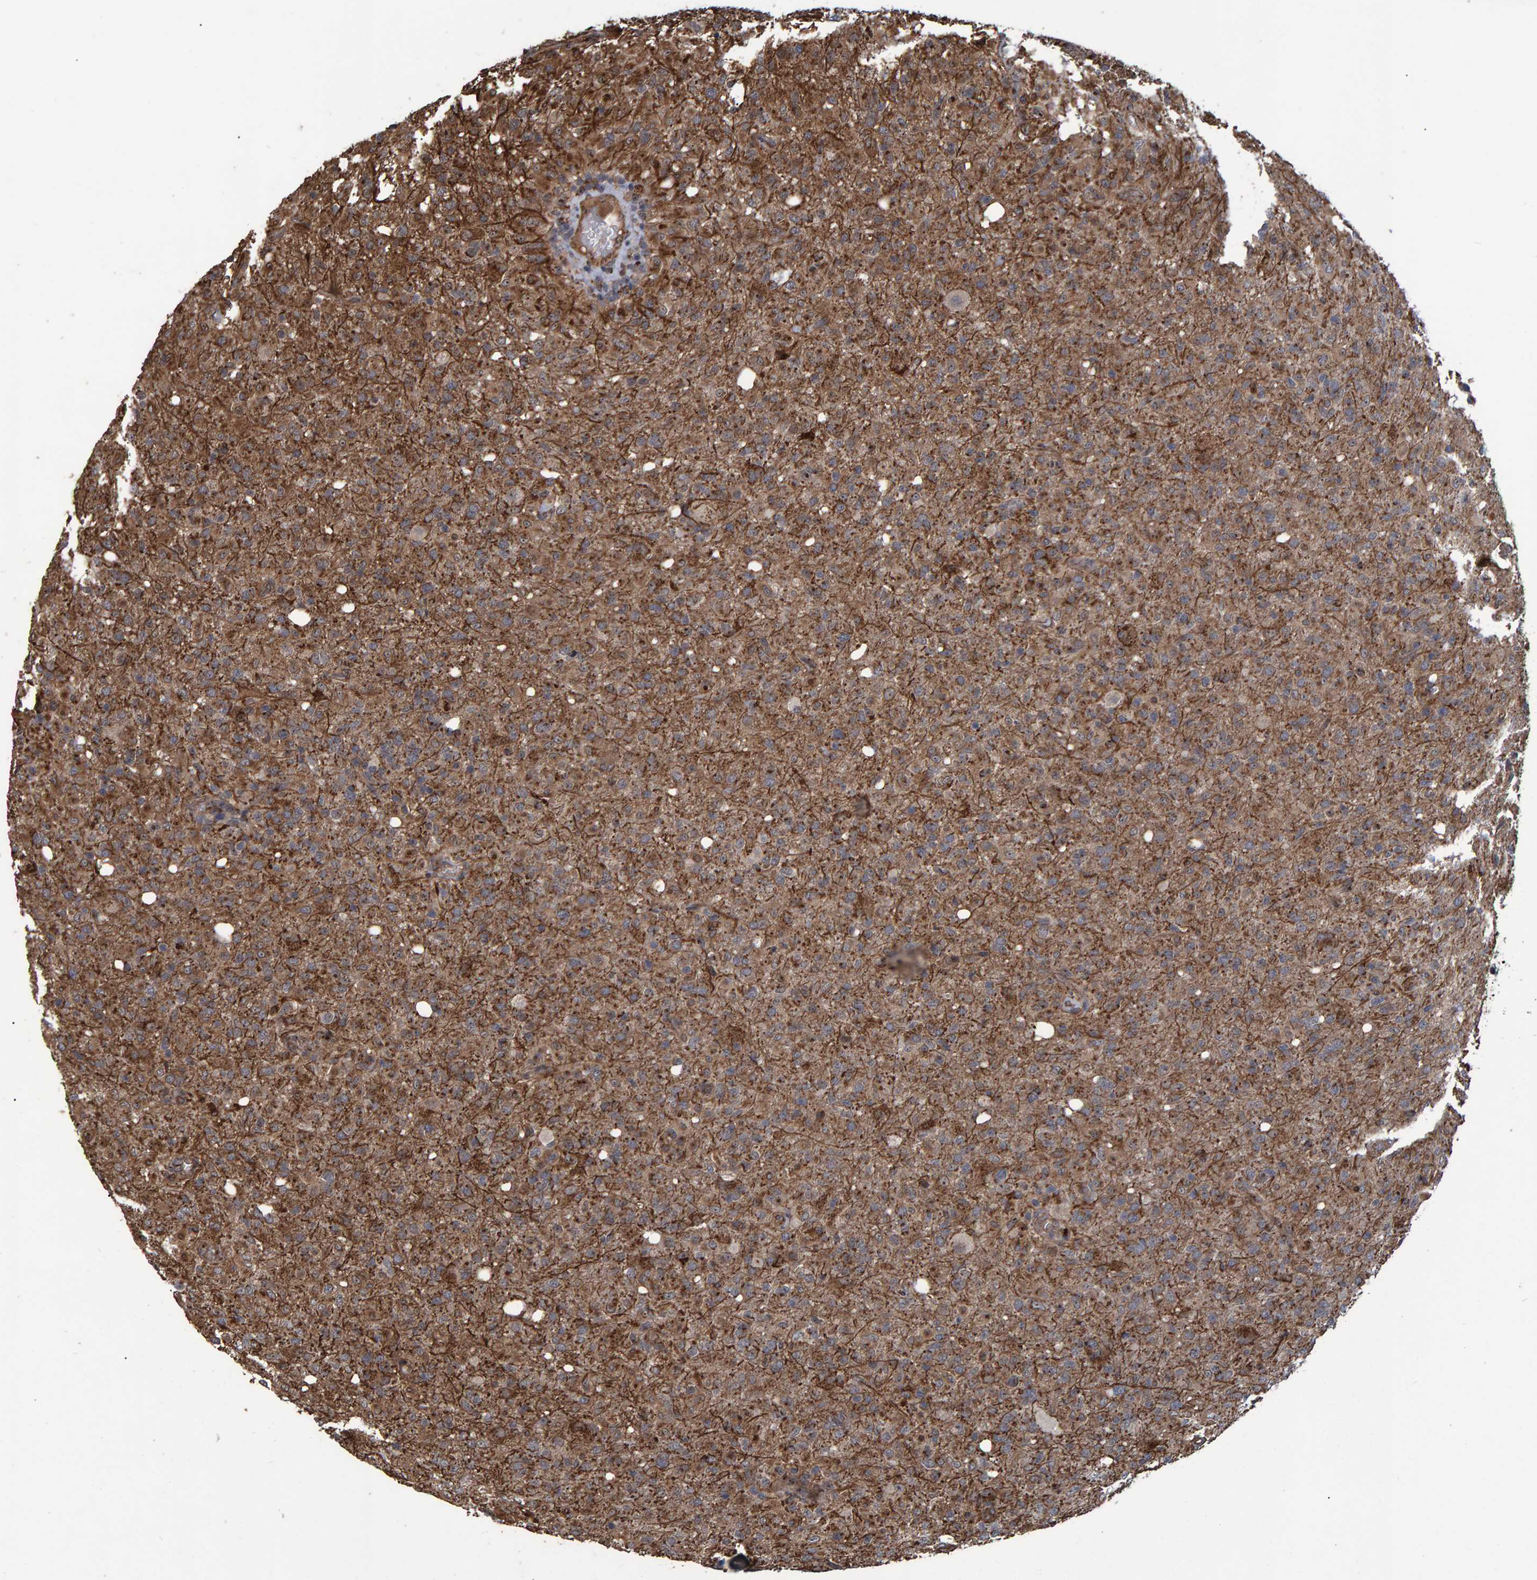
{"staining": {"intensity": "moderate", "quantity": ">75%", "location": "cytoplasmic/membranous"}, "tissue": "glioma", "cell_type": "Tumor cells", "image_type": "cancer", "snomed": [{"axis": "morphology", "description": "Glioma, malignant, High grade"}, {"axis": "topography", "description": "Brain"}], "caption": "The immunohistochemical stain highlights moderate cytoplasmic/membranous expression in tumor cells of malignant glioma (high-grade) tissue.", "gene": "TRIM68", "patient": {"sex": "female", "age": 57}}